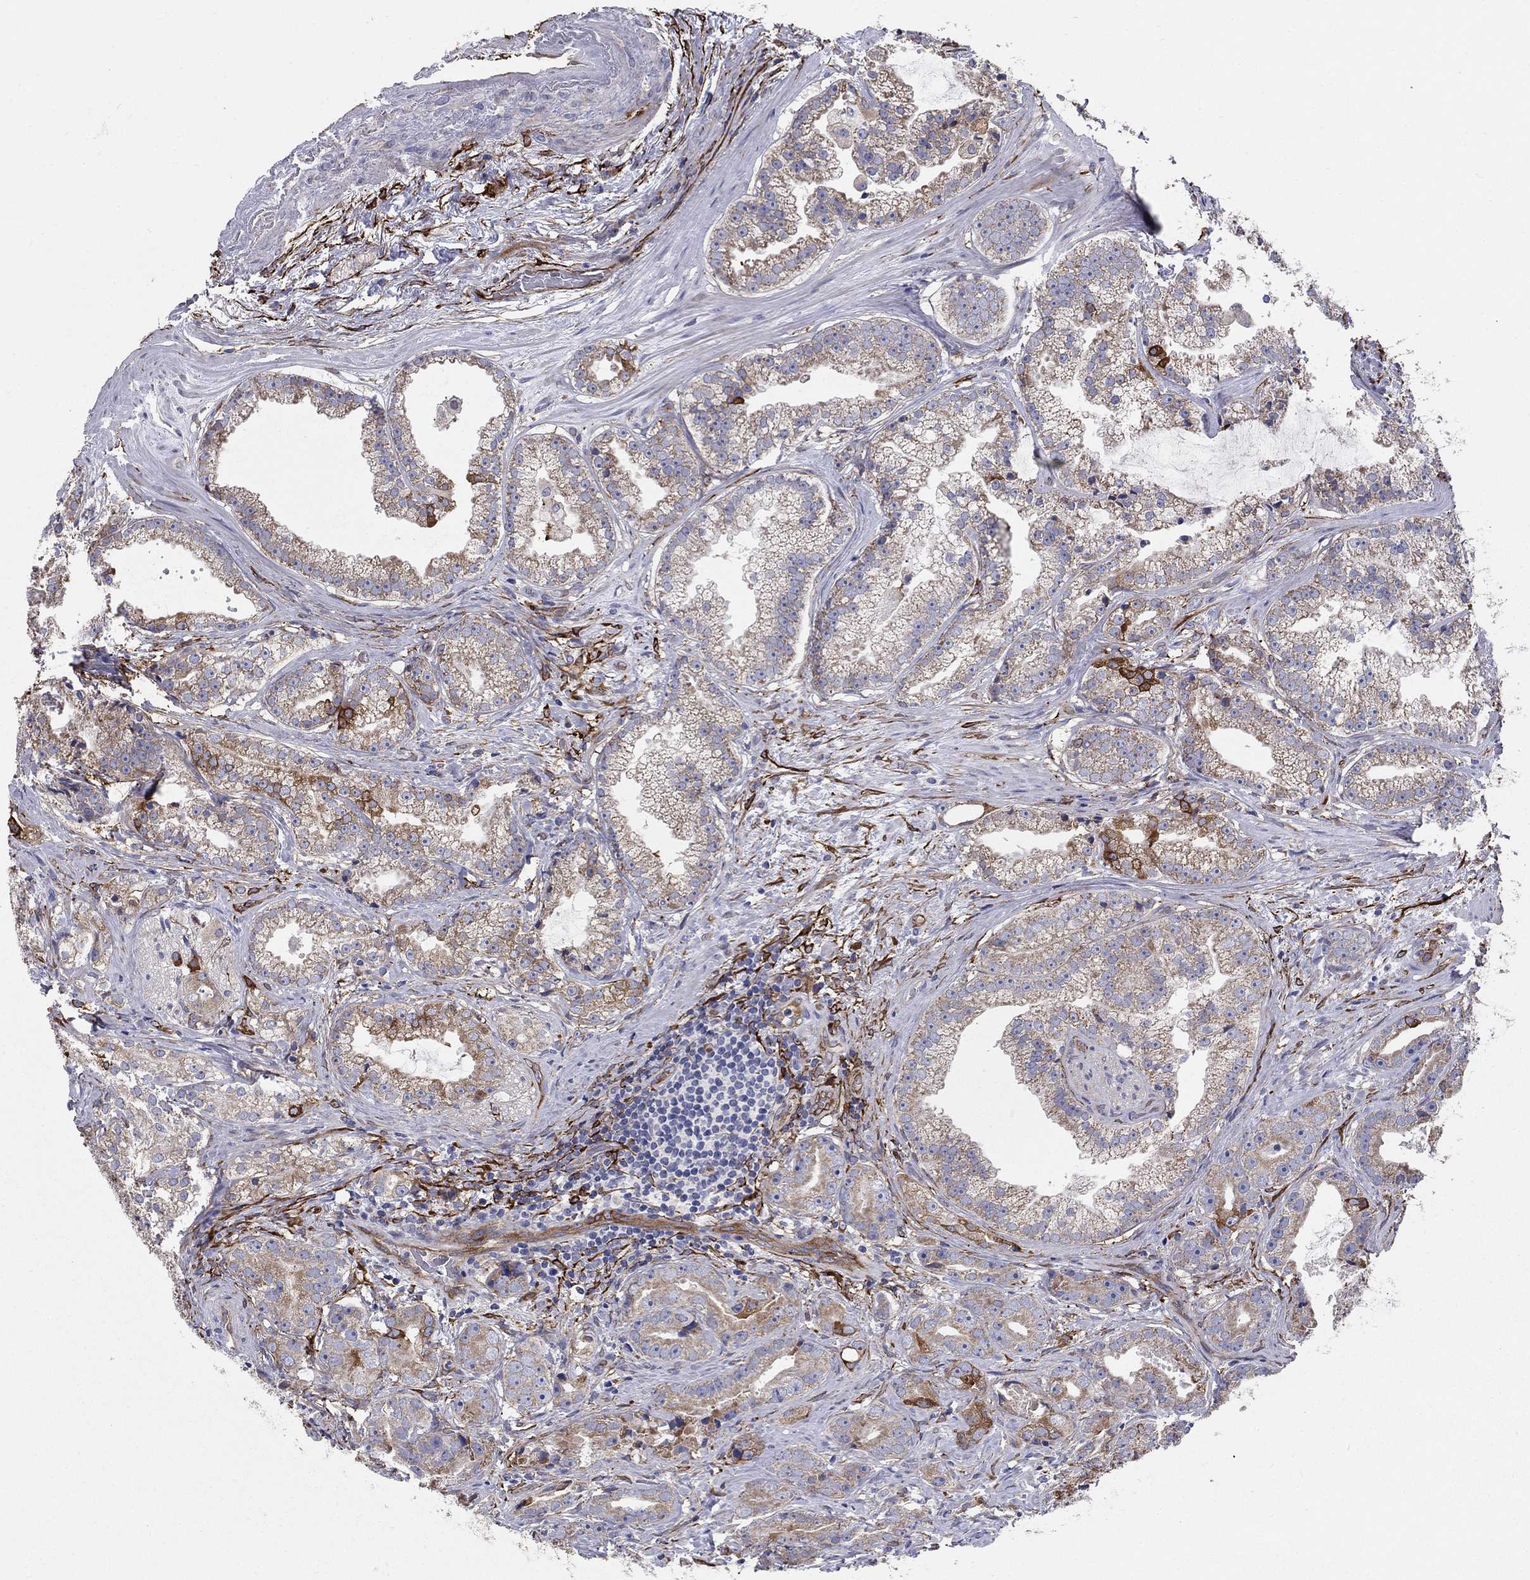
{"staining": {"intensity": "moderate", "quantity": "<25%", "location": "cytoplasmic/membranous"}, "tissue": "prostate cancer", "cell_type": "Tumor cells", "image_type": "cancer", "snomed": [{"axis": "morphology", "description": "Adenocarcinoma, NOS"}, {"axis": "morphology", "description": "Adenocarcinoma, High grade"}, {"axis": "topography", "description": "Prostate"}], "caption": "Adenocarcinoma (prostate) was stained to show a protein in brown. There is low levels of moderate cytoplasmic/membranous positivity in about <25% of tumor cells. The protein of interest is shown in brown color, while the nuclei are stained blue.", "gene": "EMP2", "patient": {"sex": "male", "age": 64}}